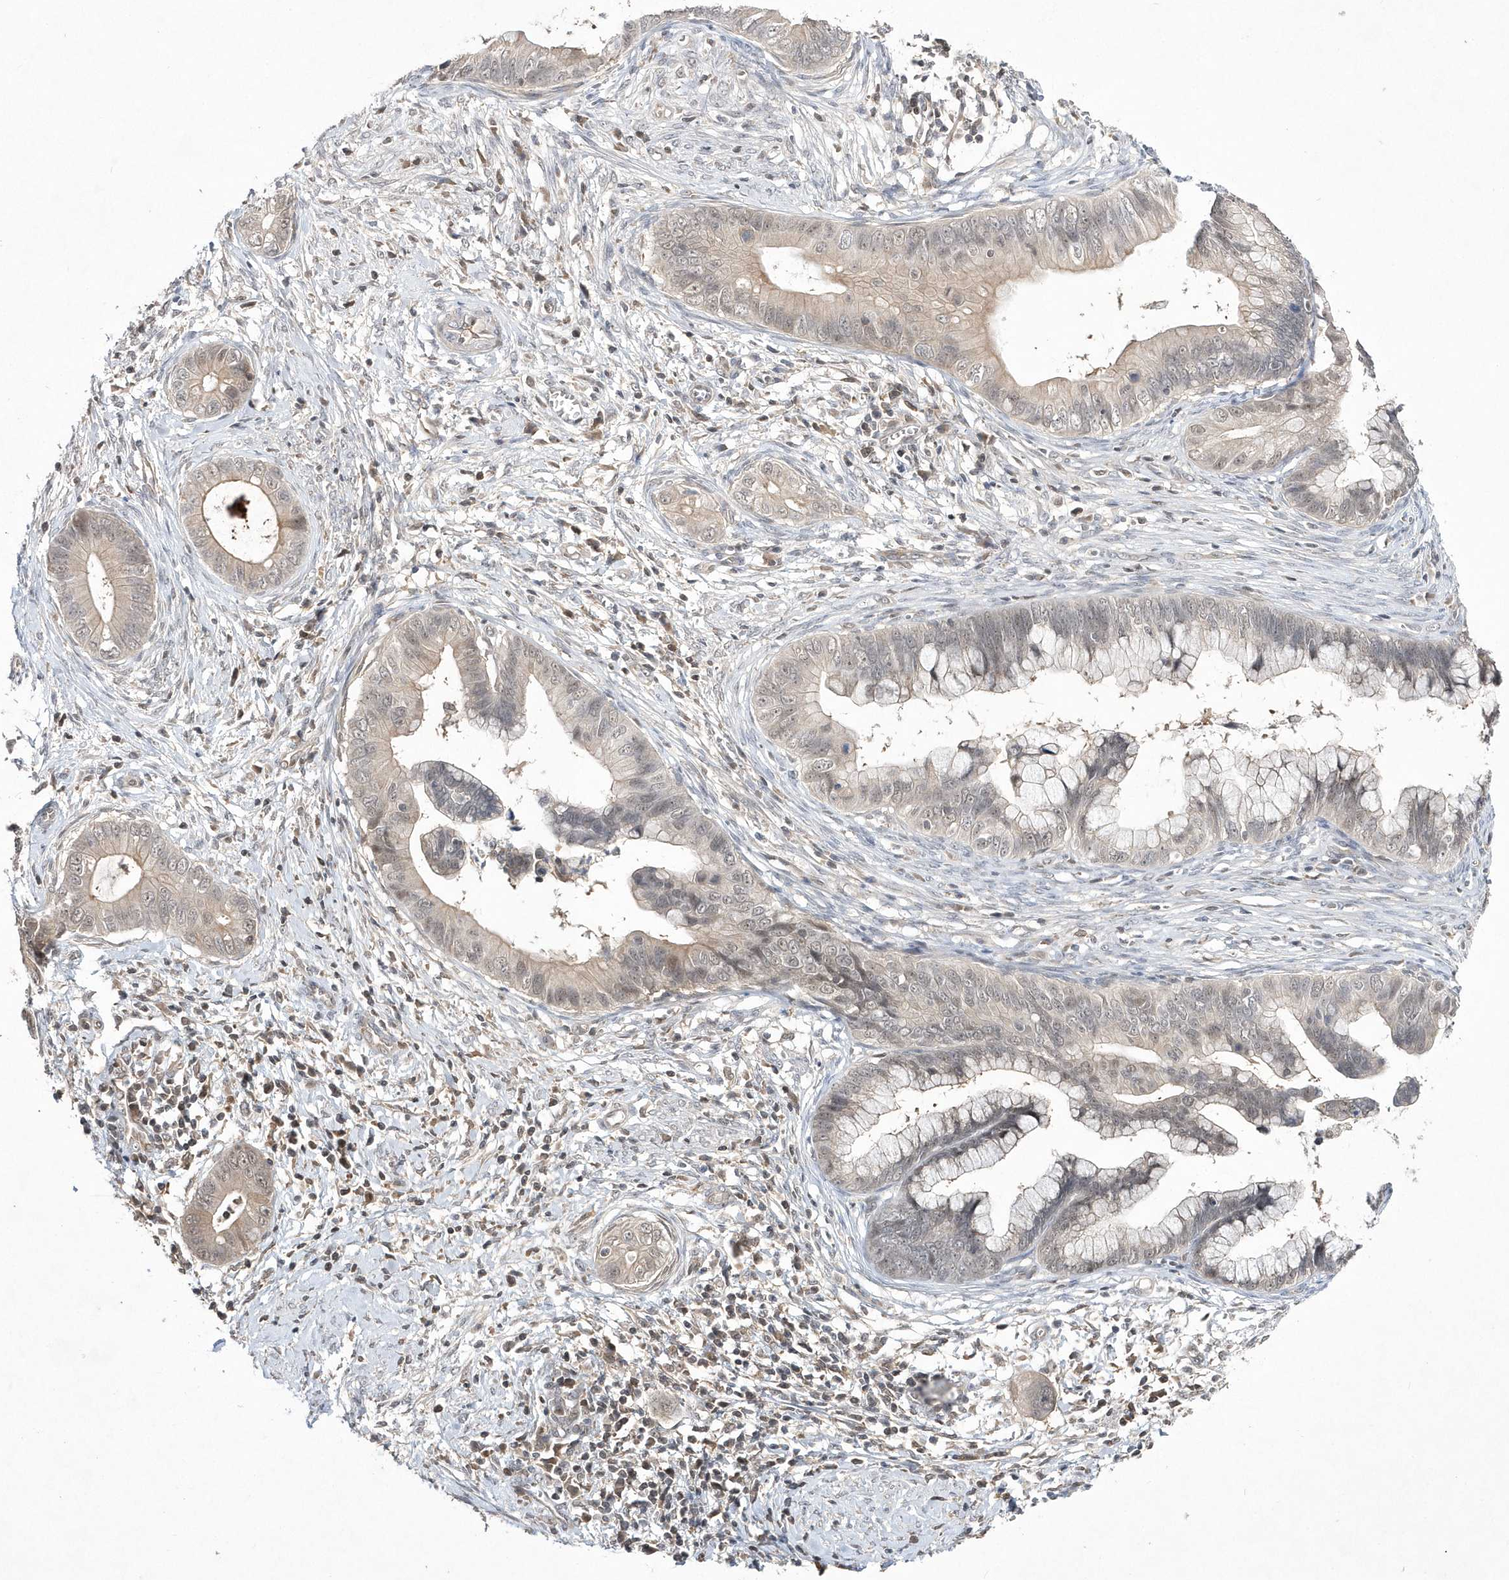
{"staining": {"intensity": "weak", "quantity": "<25%", "location": "nuclear"}, "tissue": "cervical cancer", "cell_type": "Tumor cells", "image_type": "cancer", "snomed": [{"axis": "morphology", "description": "Adenocarcinoma, NOS"}, {"axis": "topography", "description": "Cervix"}], "caption": "DAB (3,3'-diaminobenzidine) immunohistochemical staining of cervical cancer (adenocarcinoma) exhibits no significant staining in tumor cells.", "gene": "TMEM132B", "patient": {"sex": "female", "age": 44}}